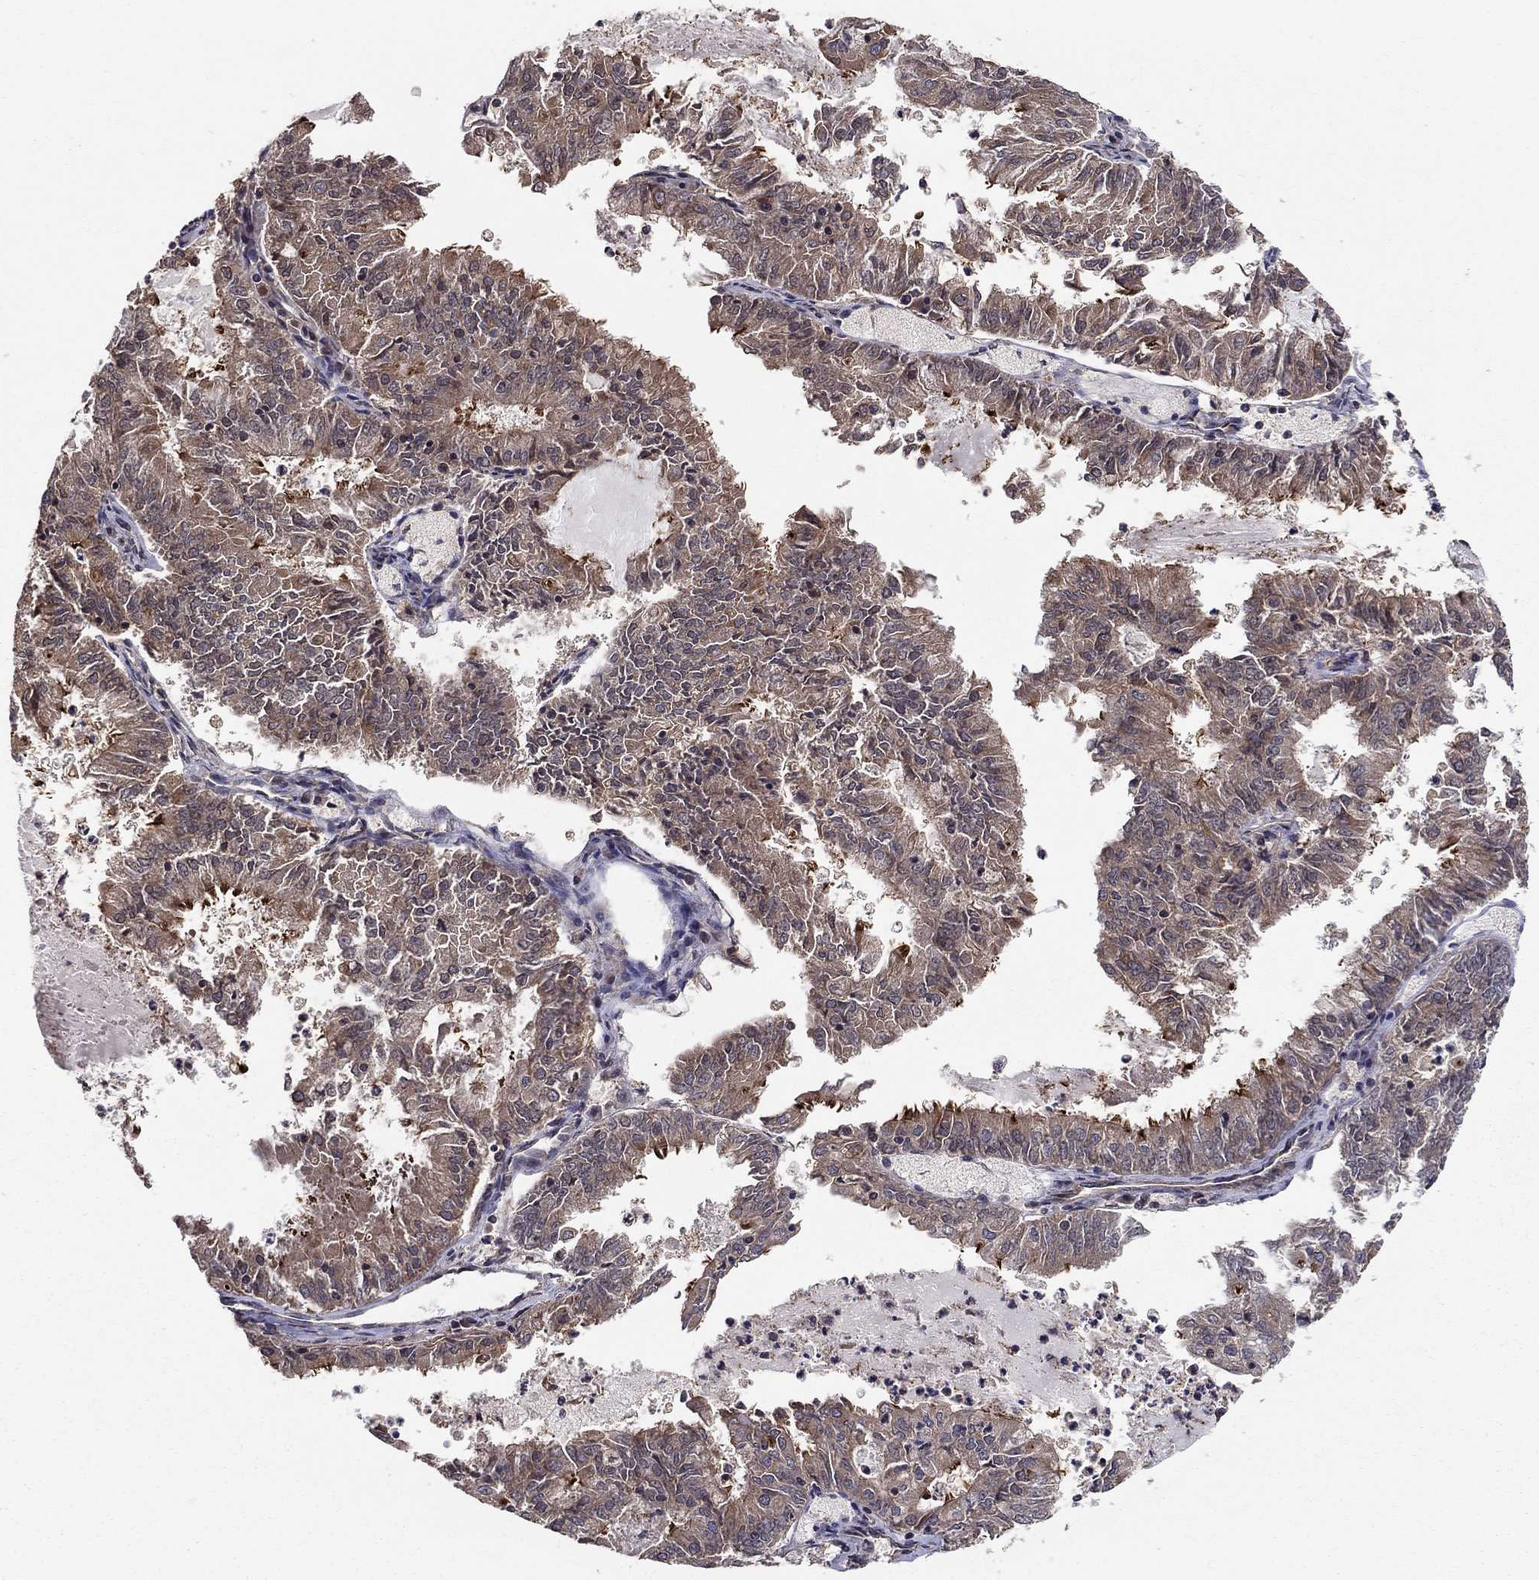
{"staining": {"intensity": "strong", "quantity": "<25%", "location": "cytoplasmic/membranous"}, "tissue": "endometrial cancer", "cell_type": "Tumor cells", "image_type": "cancer", "snomed": [{"axis": "morphology", "description": "Adenocarcinoma, NOS"}, {"axis": "topography", "description": "Endometrium"}], "caption": "Strong cytoplasmic/membranous expression for a protein is present in about <25% of tumor cells of endometrial adenocarcinoma using immunohistochemistry.", "gene": "BMERB1", "patient": {"sex": "female", "age": 57}}